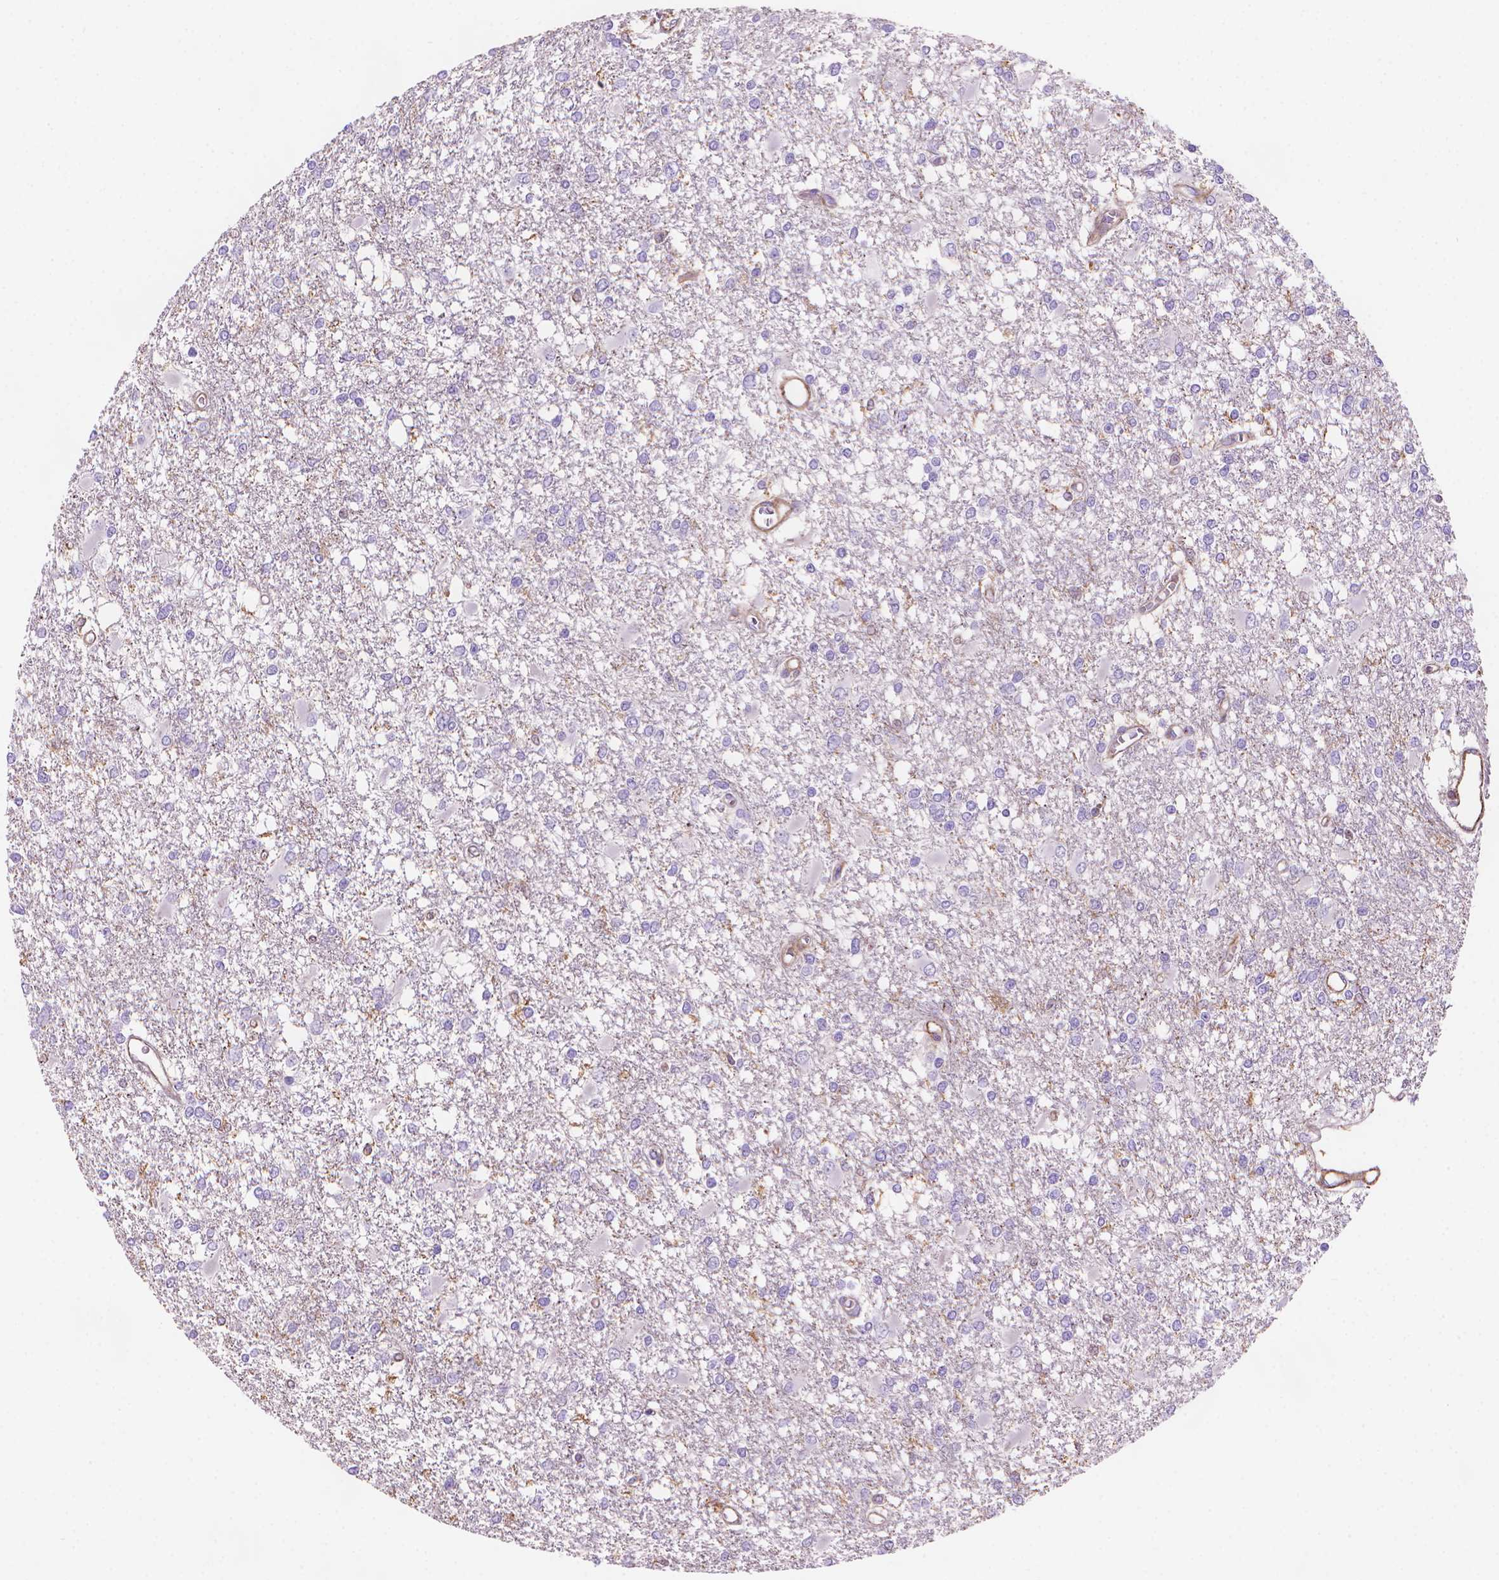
{"staining": {"intensity": "negative", "quantity": "none", "location": "none"}, "tissue": "glioma", "cell_type": "Tumor cells", "image_type": "cancer", "snomed": [{"axis": "morphology", "description": "Glioma, malignant, High grade"}, {"axis": "topography", "description": "Cerebral cortex"}], "caption": "This histopathology image is of glioma stained with IHC to label a protein in brown with the nuclei are counter-stained blue. There is no staining in tumor cells.", "gene": "PATJ", "patient": {"sex": "male", "age": 79}}